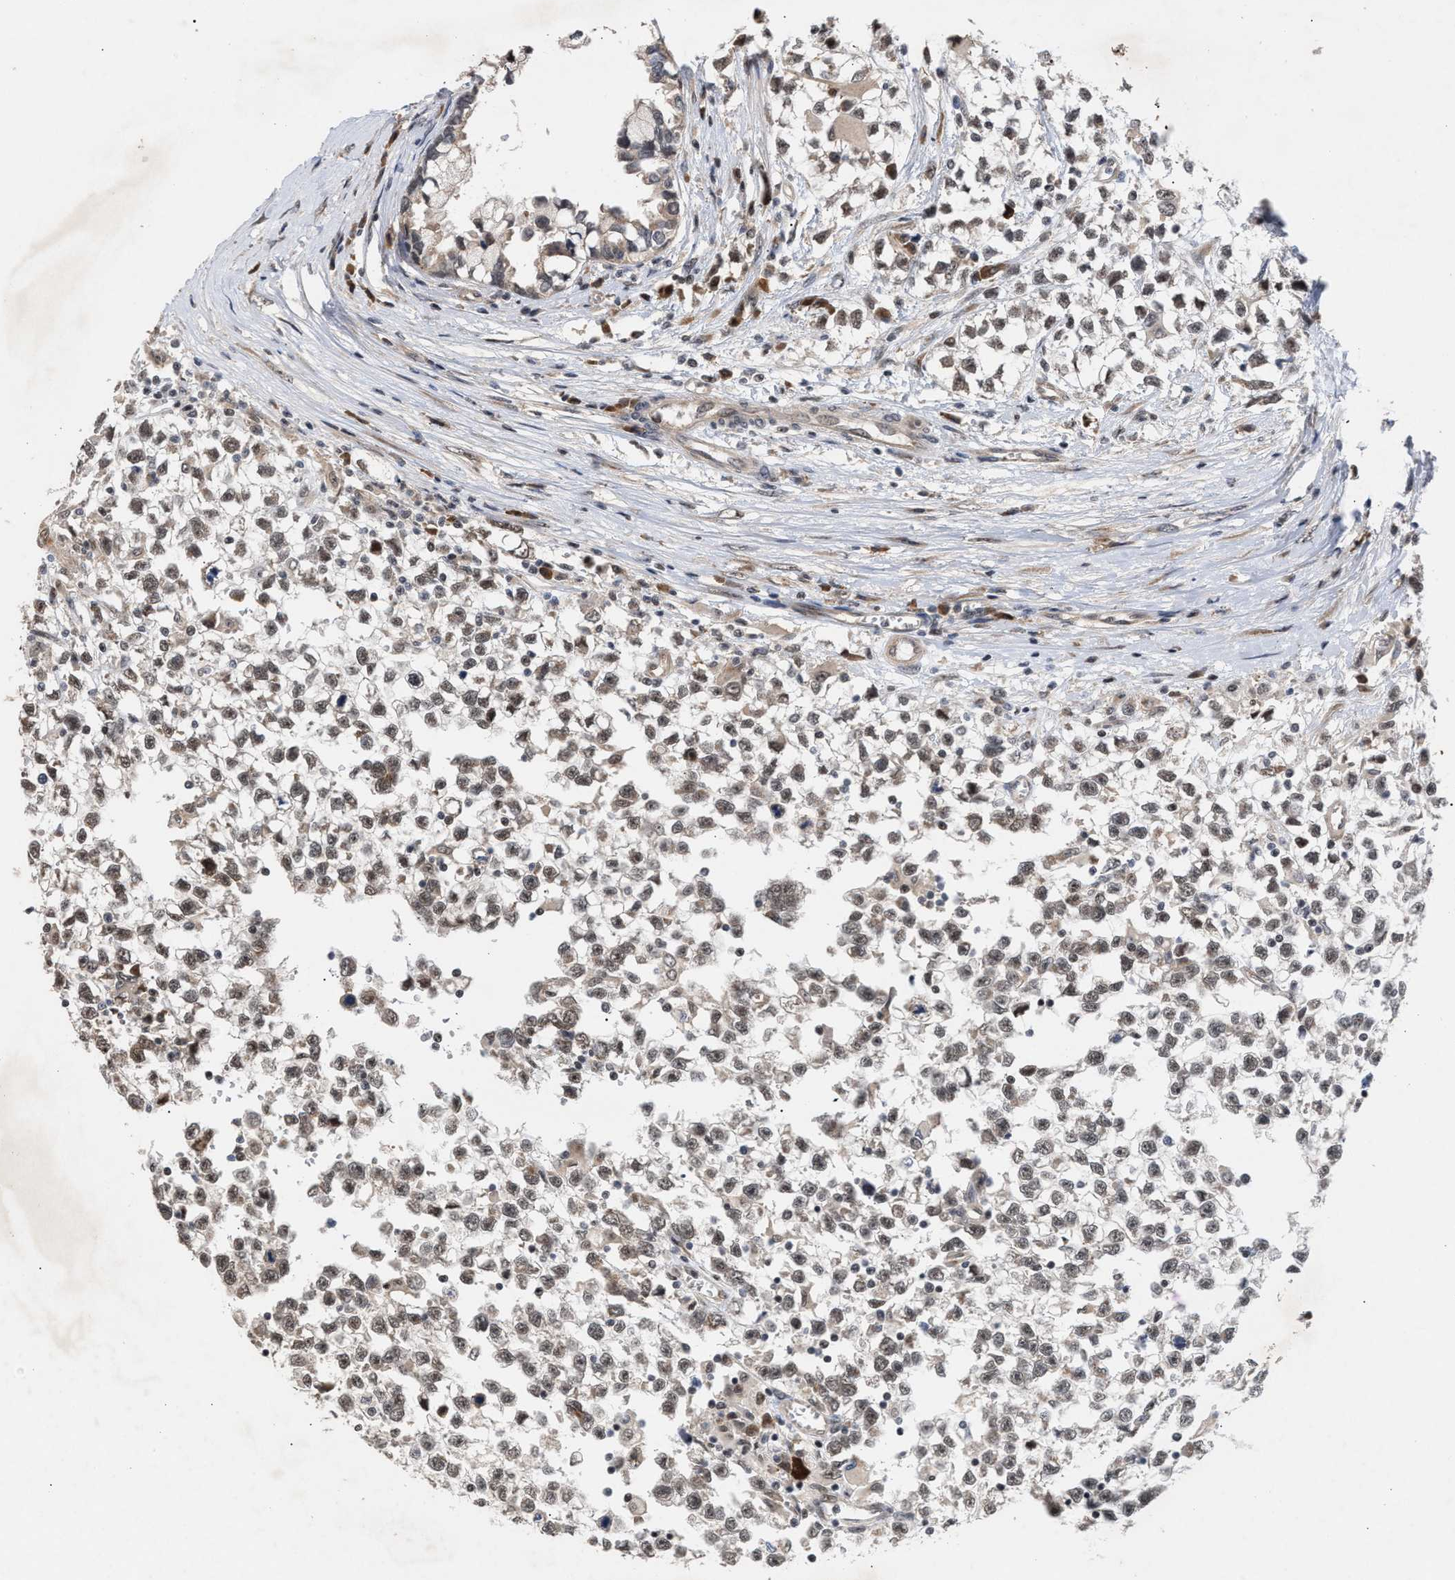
{"staining": {"intensity": "weak", "quantity": ">75%", "location": "nuclear"}, "tissue": "testis cancer", "cell_type": "Tumor cells", "image_type": "cancer", "snomed": [{"axis": "morphology", "description": "Seminoma, NOS"}, {"axis": "morphology", "description": "Carcinoma, Embryonal, NOS"}, {"axis": "topography", "description": "Testis"}], "caption": "The histopathology image exhibits a brown stain indicating the presence of a protein in the nuclear of tumor cells in testis seminoma.", "gene": "MKNK2", "patient": {"sex": "male", "age": 51}}